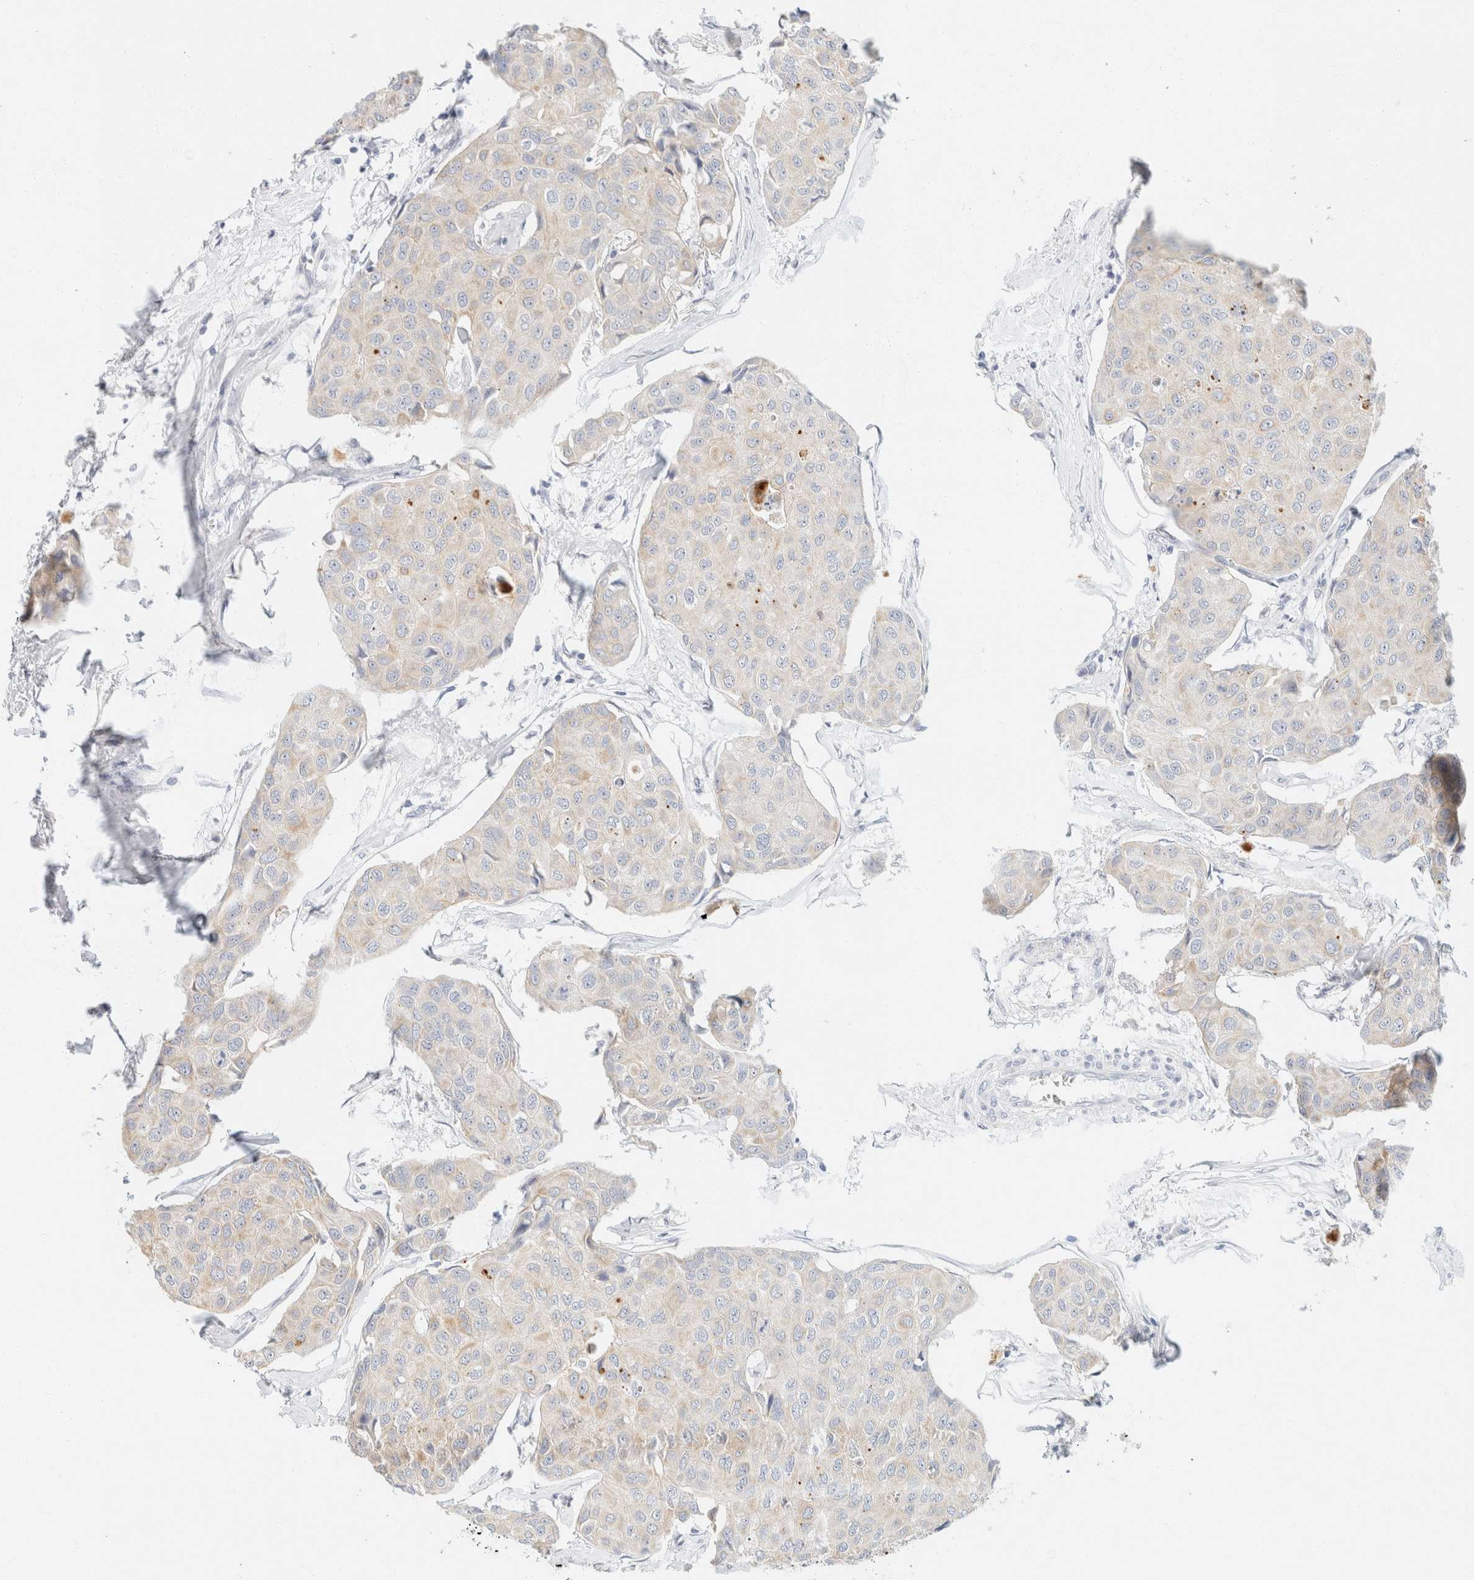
{"staining": {"intensity": "negative", "quantity": "none", "location": "none"}, "tissue": "breast cancer", "cell_type": "Tumor cells", "image_type": "cancer", "snomed": [{"axis": "morphology", "description": "Duct carcinoma"}, {"axis": "topography", "description": "Breast"}], "caption": "Image shows no significant protein expression in tumor cells of breast cancer (infiltrating ductal carcinoma).", "gene": "KRT20", "patient": {"sex": "female", "age": 80}}